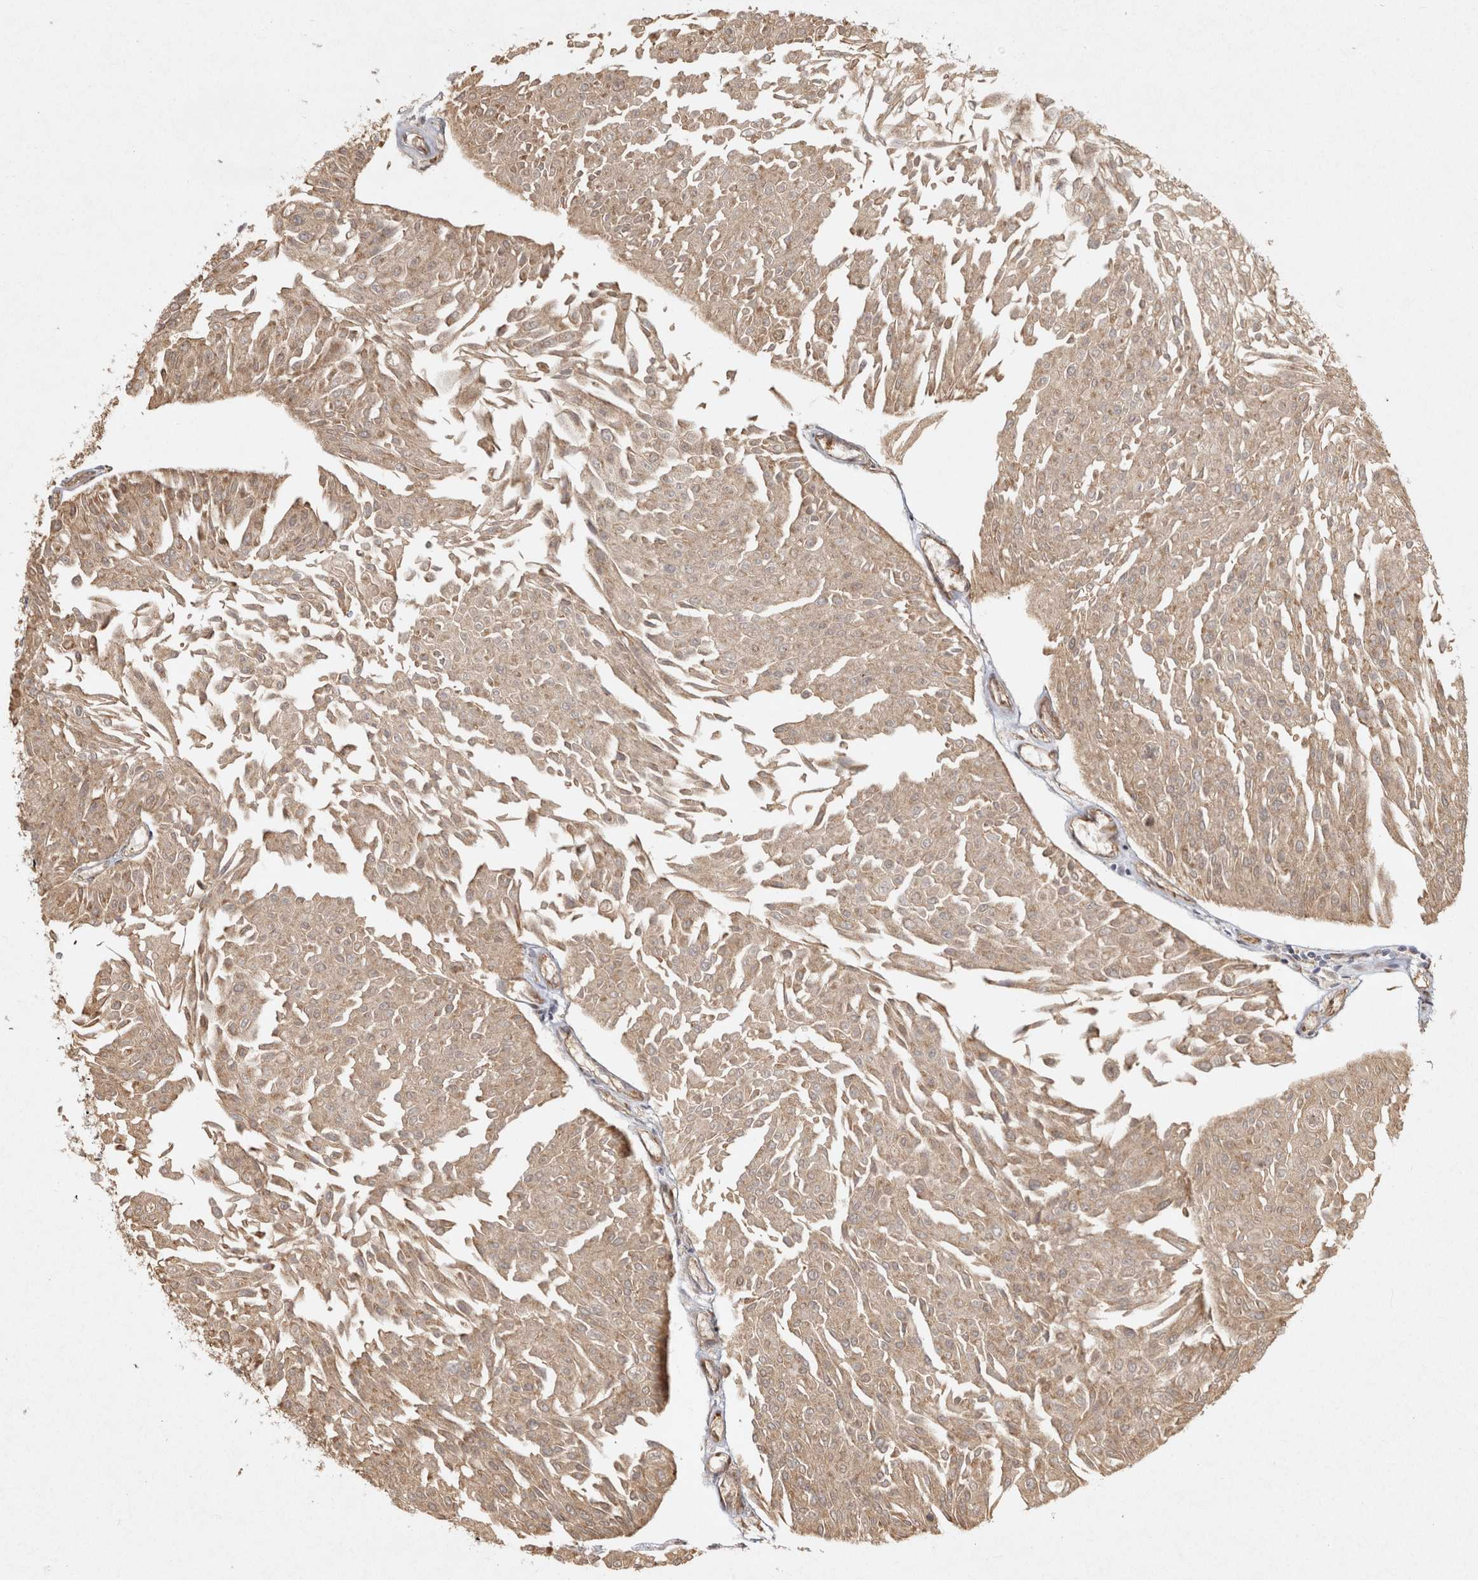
{"staining": {"intensity": "weak", "quantity": ">75%", "location": "cytoplasmic/membranous"}, "tissue": "urothelial cancer", "cell_type": "Tumor cells", "image_type": "cancer", "snomed": [{"axis": "morphology", "description": "Urothelial carcinoma, Low grade"}, {"axis": "topography", "description": "Urinary bladder"}], "caption": "The photomicrograph reveals a brown stain indicating the presence of a protein in the cytoplasmic/membranous of tumor cells in urothelial carcinoma (low-grade).", "gene": "CAMSAP2", "patient": {"sex": "male", "age": 67}}